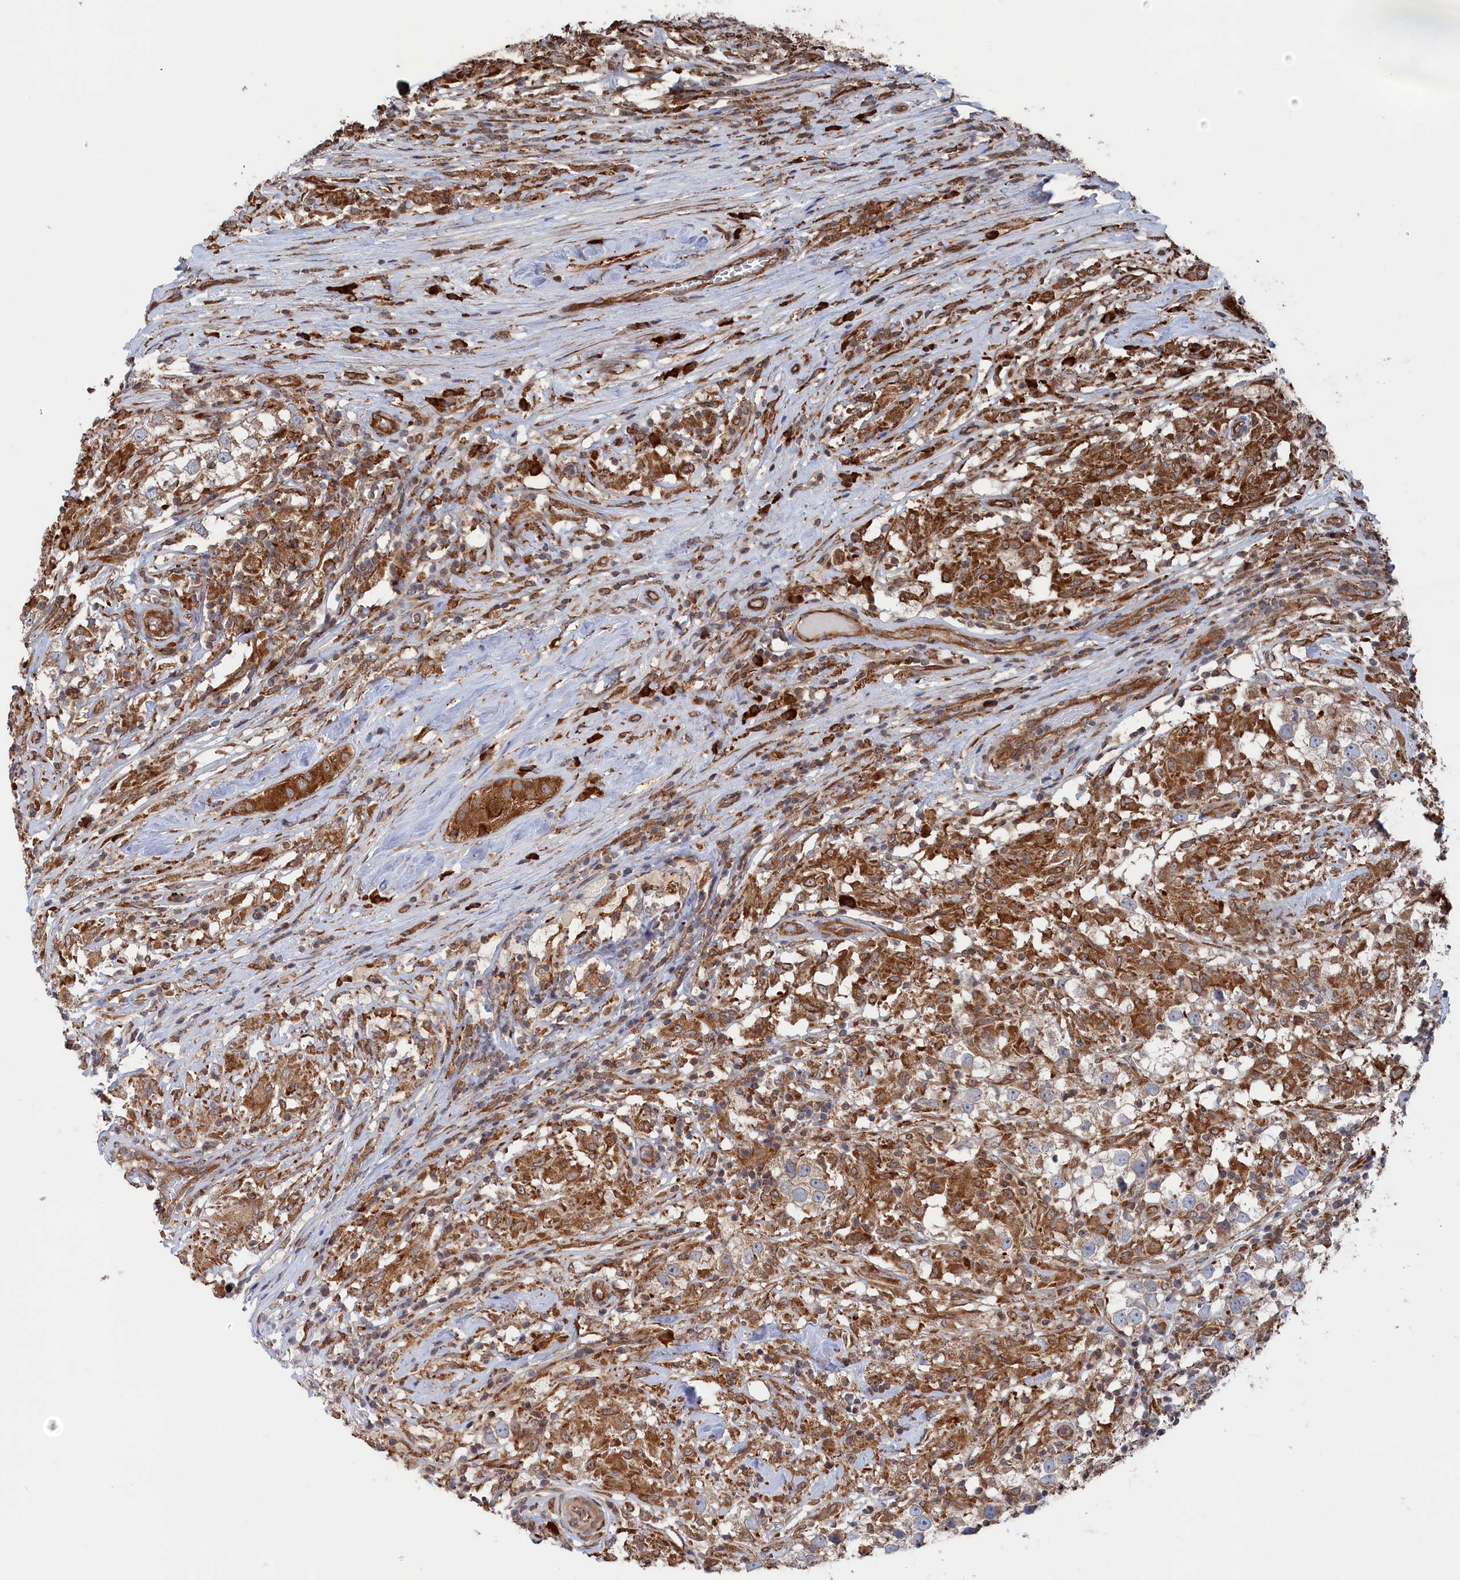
{"staining": {"intensity": "weak", "quantity": "25%-75%", "location": "cytoplasmic/membranous"}, "tissue": "testis cancer", "cell_type": "Tumor cells", "image_type": "cancer", "snomed": [{"axis": "morphology", "description": "Seminoma, NOS"}, {"axis": "topography", "description": "Testis"}], "caption": "Protein staining of seminoma (testis) tissue displays weak cytoplasmic/membranous staining in approximately 25%-75% of tumor cells.", "gene": "BPIFB6", "patient": {"sex": "male", "age": 46}}